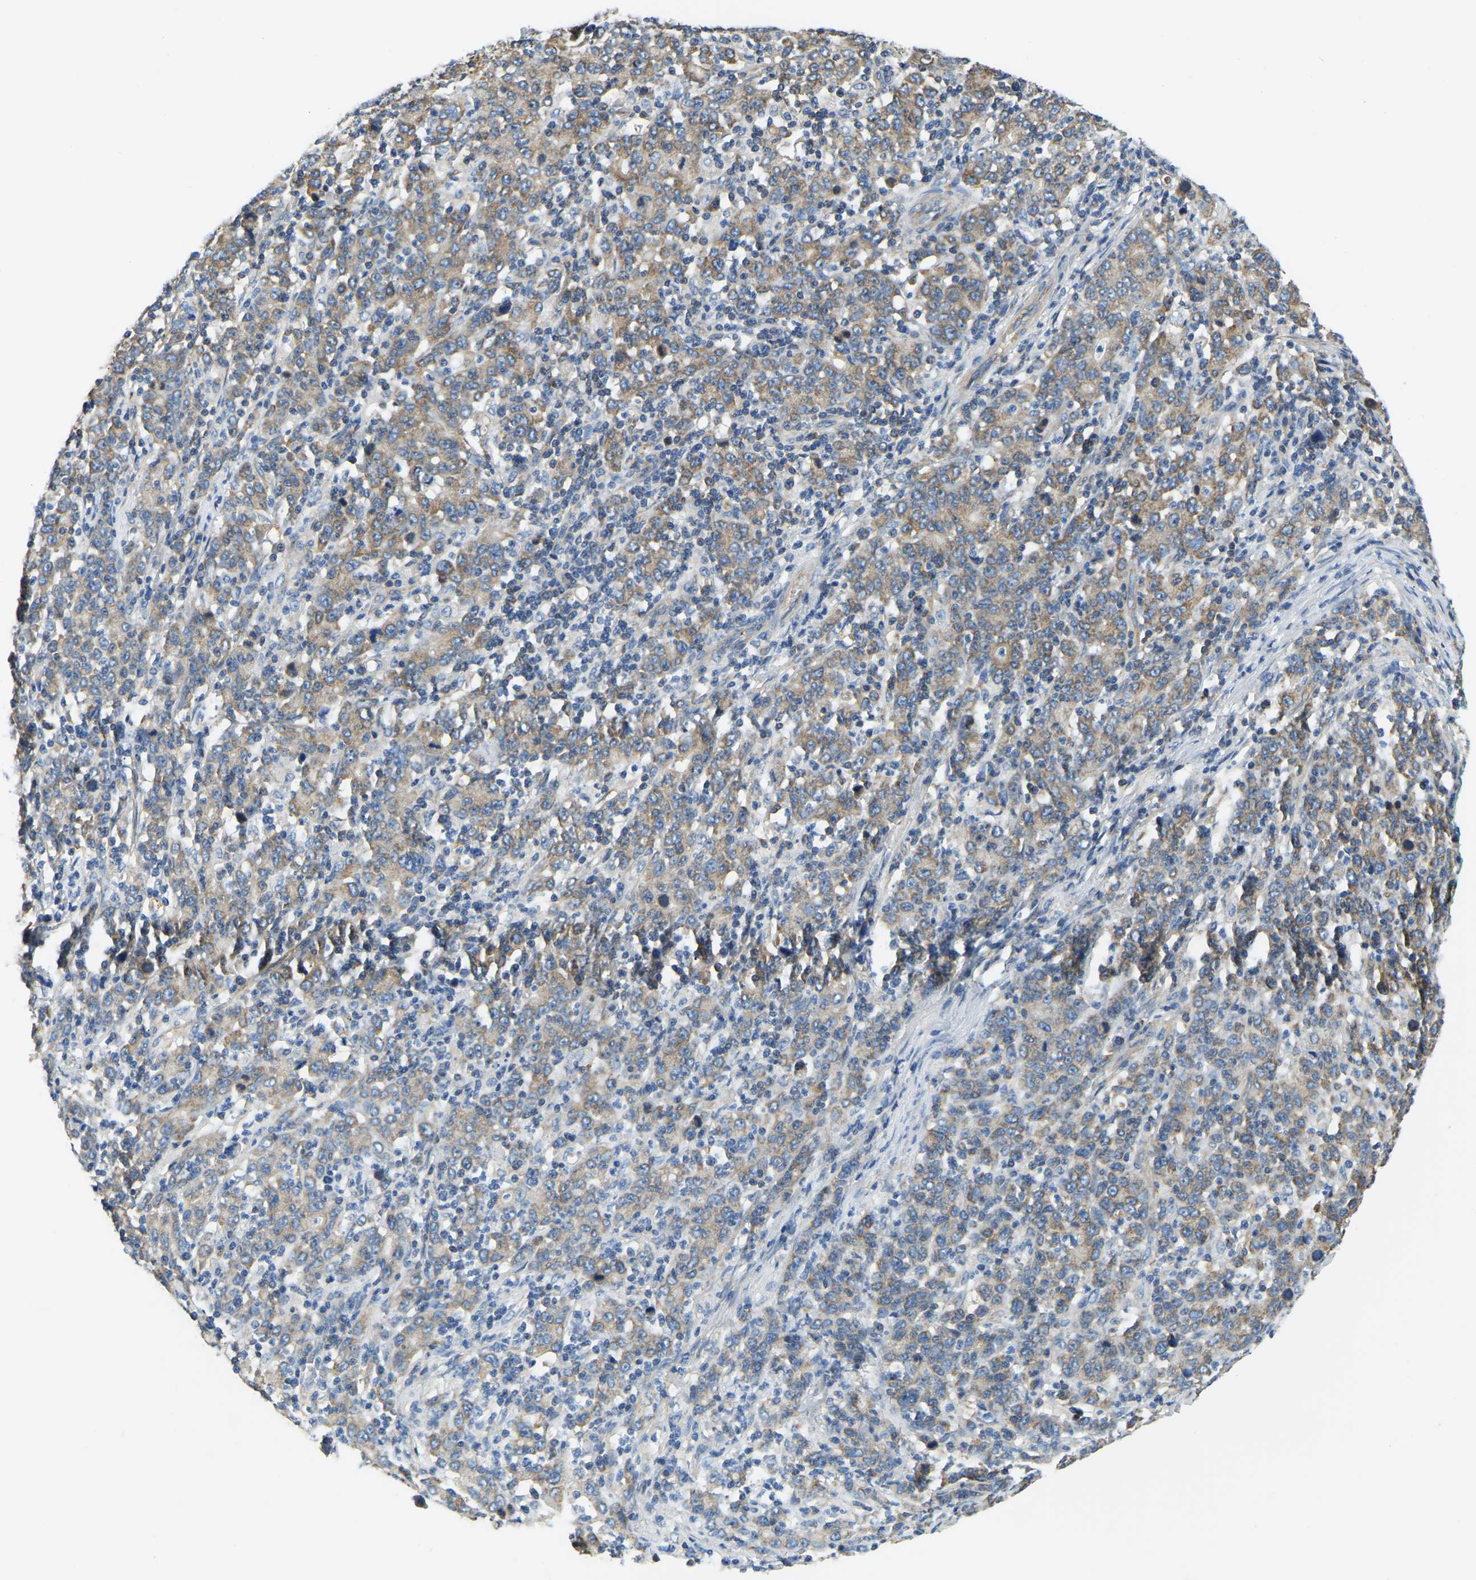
{"staining": {"intensity": "moderate", "quantity": ">75%", "location": "cytoplasmic/membranous"}, "tissue": "stomach cancer", "cell_type": "Tumor cells", "image_type": "cancer", "snomed": [{"axis": "morphology", "description": "Adenocarcinoma, NOS"}, {"axis": "topography", "description": "Stomach, upper"}], "caption": "A high-resolution photomicrograph shows immunohistochemistry (IHC) staining of adenocarcinoma (stomach), which reveals moderate cytoplasmic/membranous staining in about >75% of tumor cells.", "gene": "AHNAK", "patient": {"sex": "male", "age": 69}}